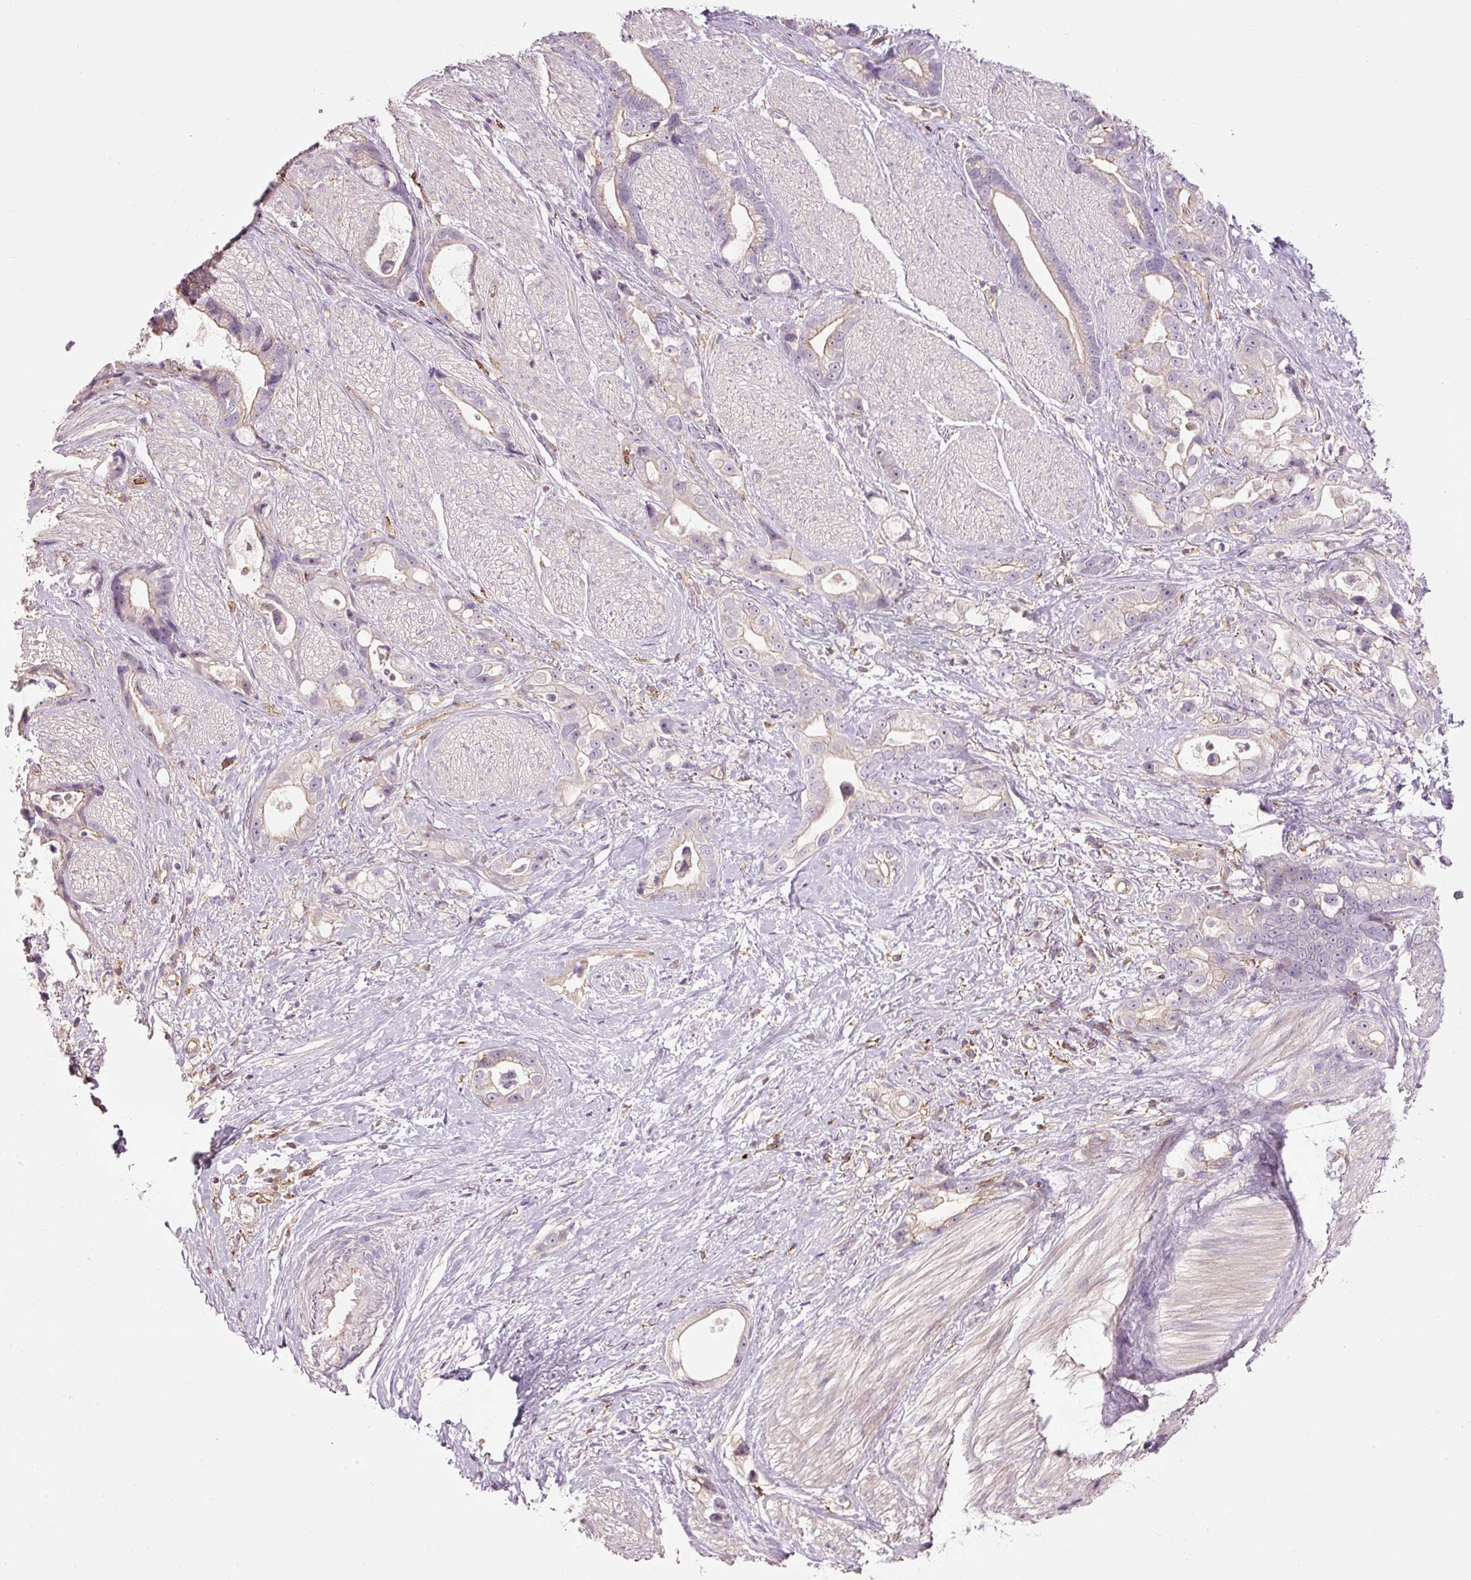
{"staining": {"intensity": "weak", "quantity": "<25%", "location": "cytoplasmic/membranous"}, "tissue": "stomach cancer", "cell_type": "Tumor cells", "image_type": "cancer", "snomed": [{"axis": "morphology", "description": "Adenocarcinoma, NOS"}, {"axis": "topography", "description": "Stomach"}], "caption": "The immunohistochemistry photomicrograph has no significant staining in tumor cells of stomach cancer tissue. (Stains: DAB immunohistochemistry (IHC) with hematoxylin counter stain, Microscopy: brightfield microscopy at high magnification).", "gene": "SIPA1", "patient": {"sex": "male", "age": 55}}